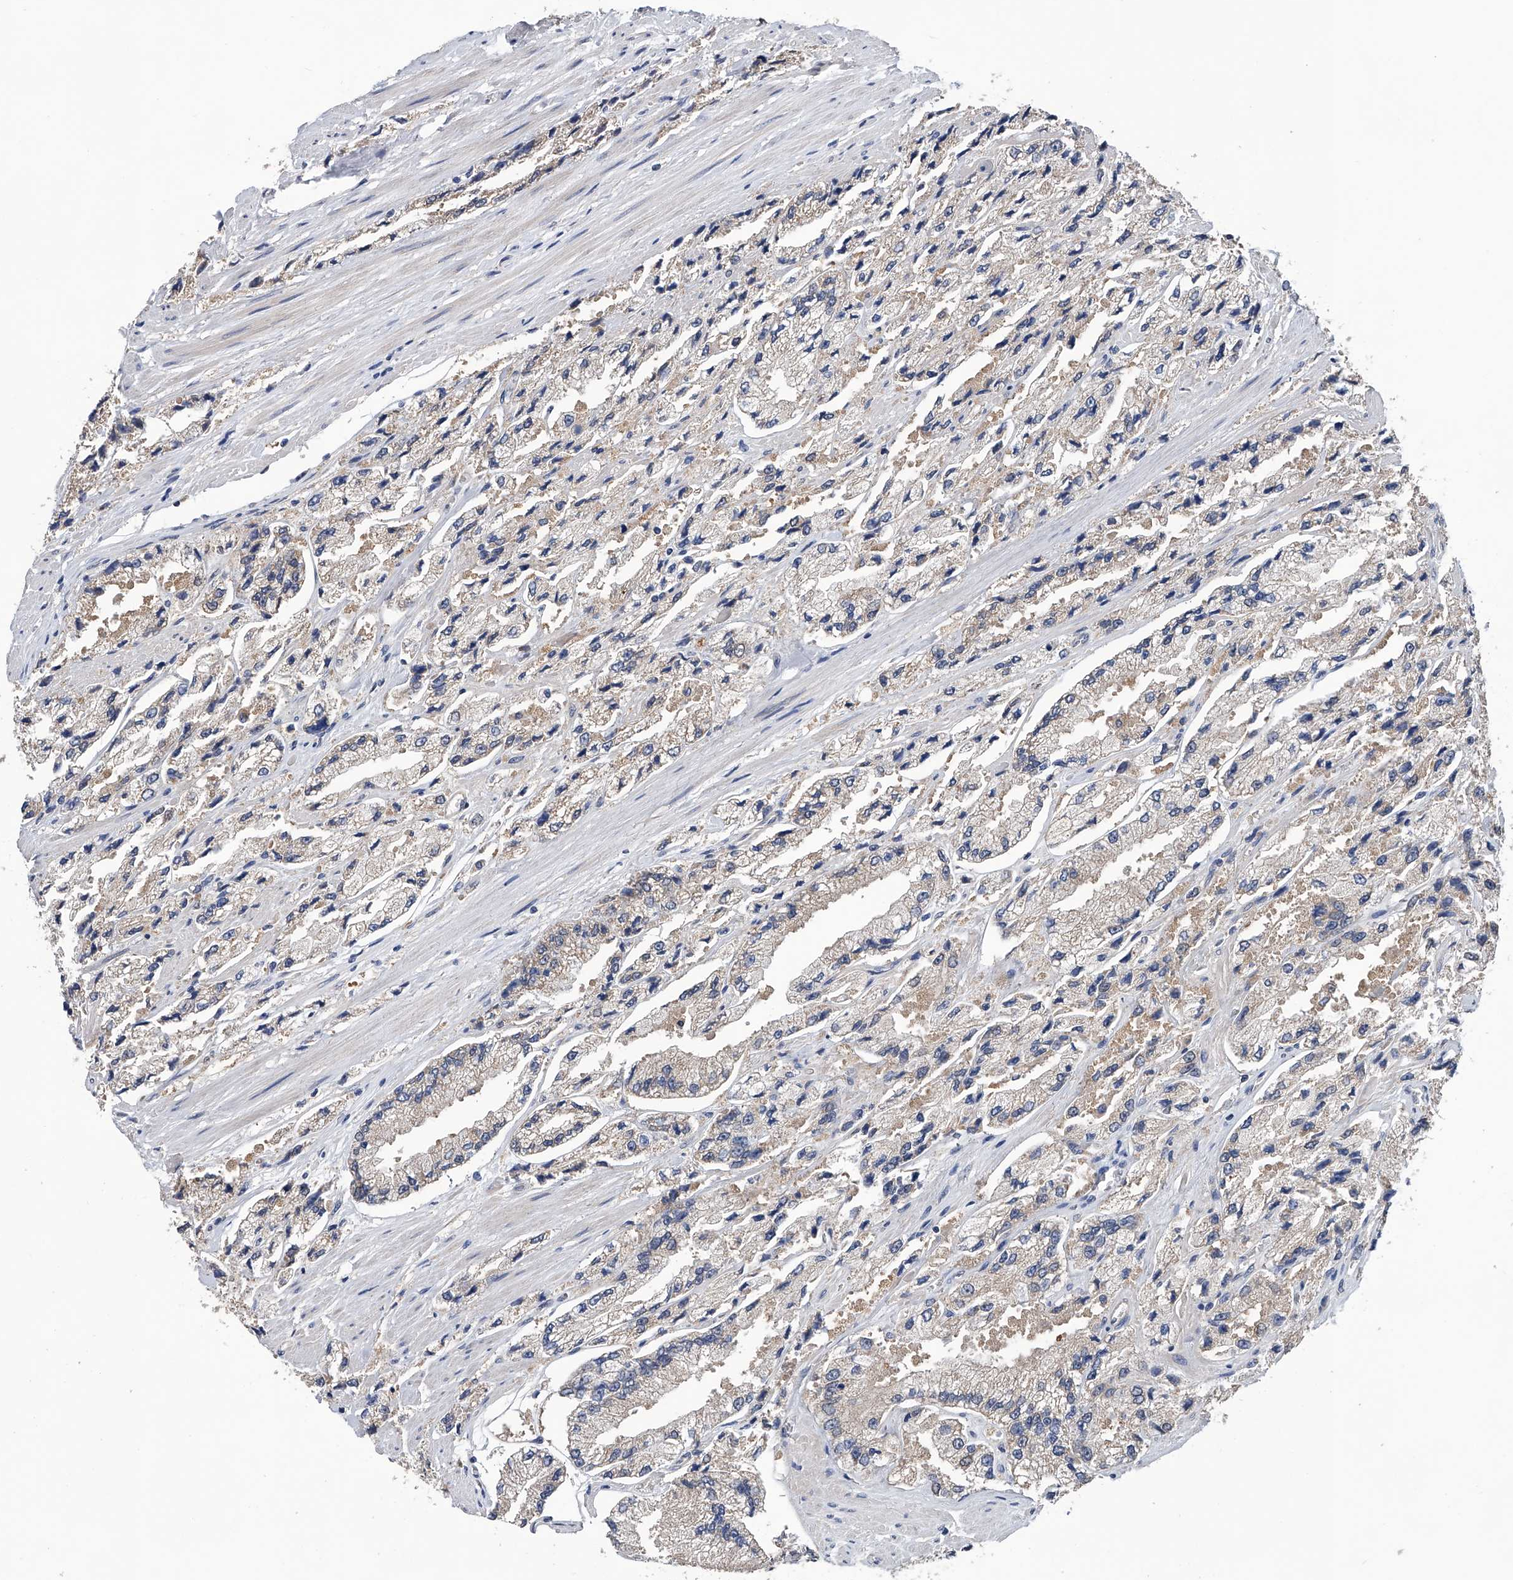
{"staining": {"intensity": "weak", "quantity": "25%-75%", "location": "cytoplasmic/membranous"}, "tissue": "prostate cancer", "cell_type": "Tumor cells", "image_type": "cancer", "snomed": [{"axis": "morphology", "description": "Adenocarcinoma, High grade"}, {"axis": "topography", "description": "Prostate"}], "caption": "Prostate cancer (high-grade adenocarcinoma) was stained to show a protein in brown. There is low levels of weak cytoplasmic/membranous staining in about 25%-75% of tumor cells.", "gene": "PGM3", "patient": {"sex": "male", "age": 58}}